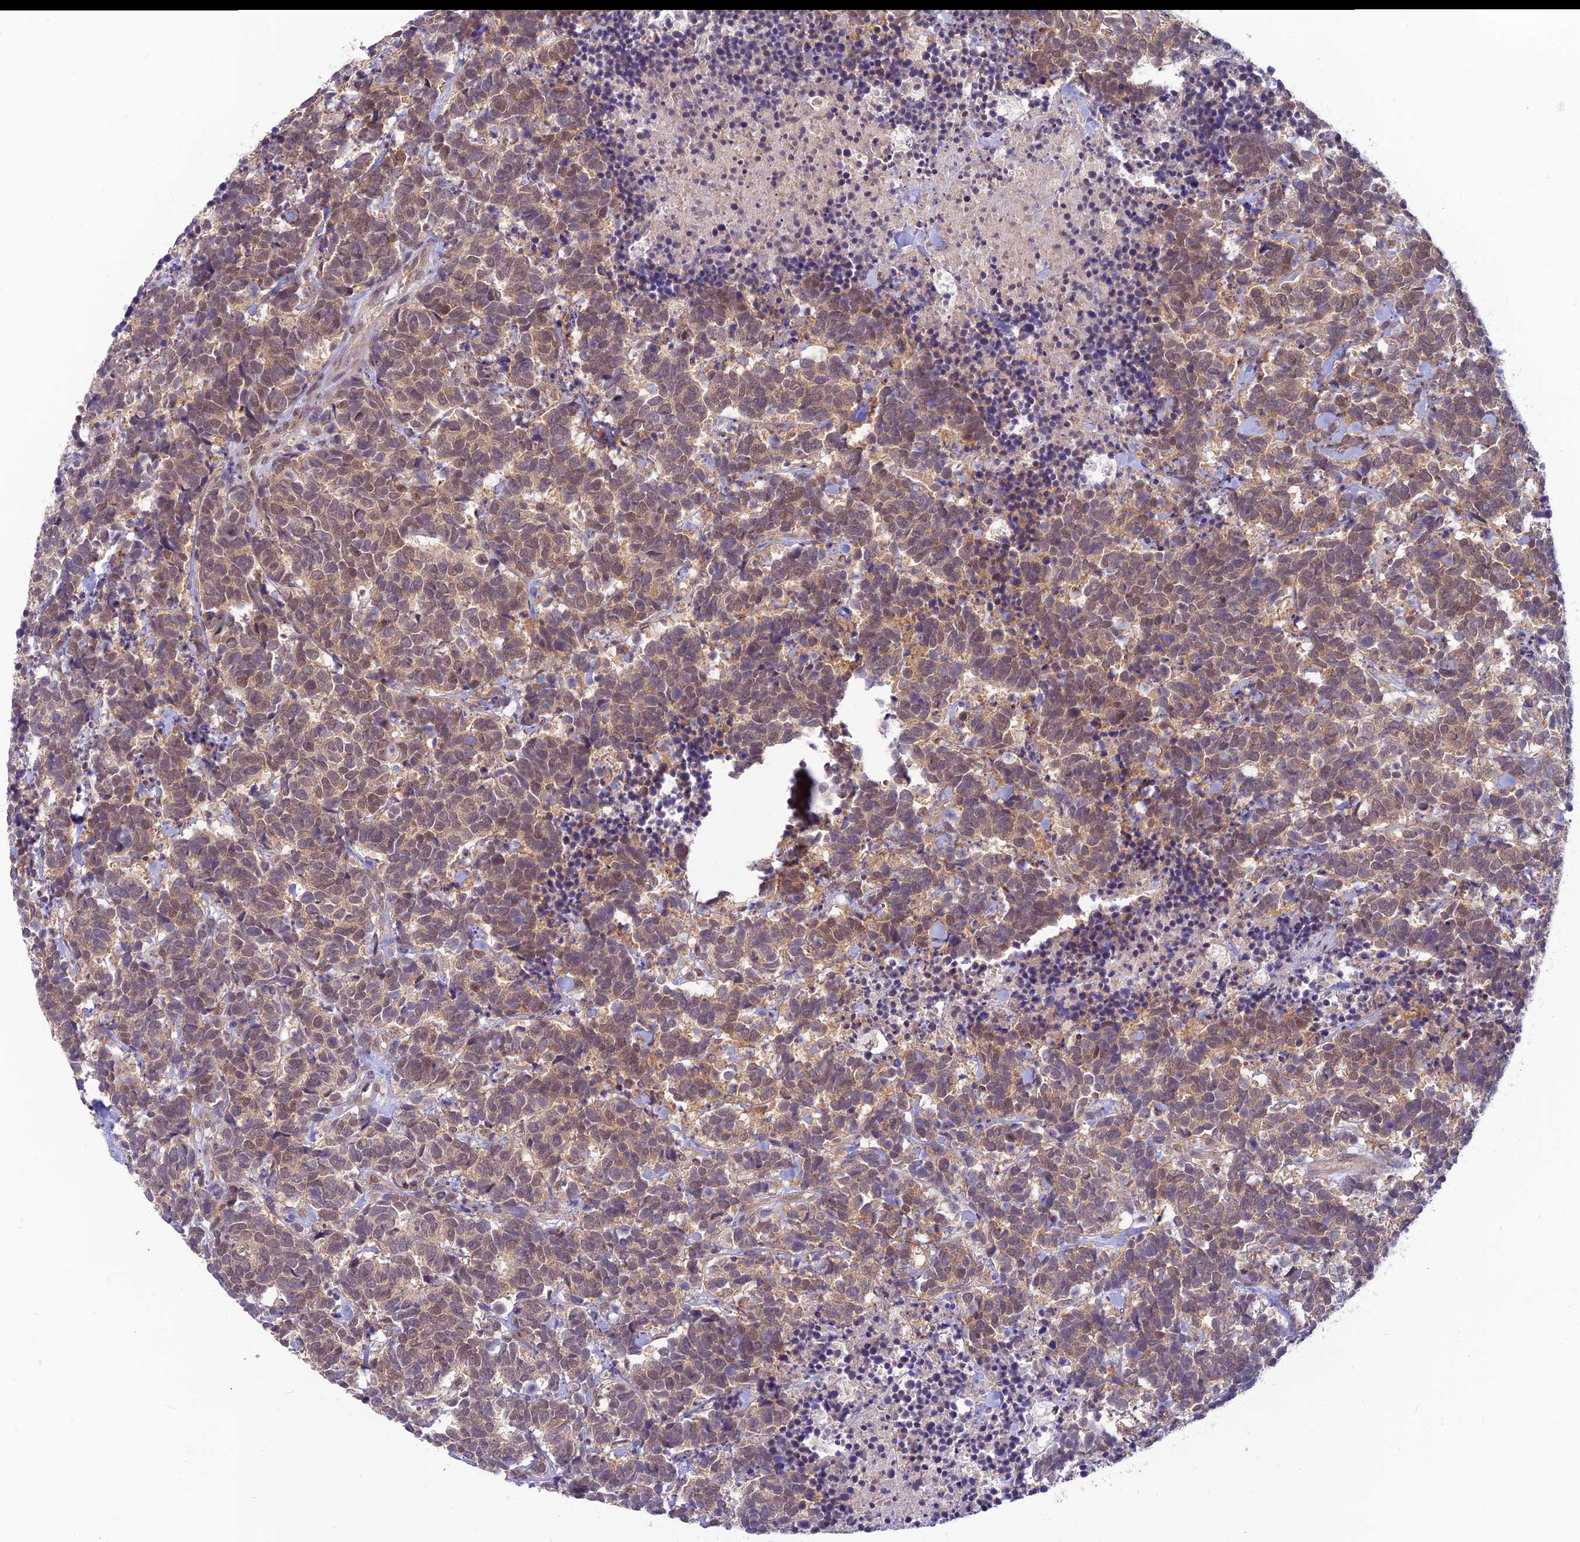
{"staining": {"intensity": "weak", "quantity": ">75%", "location": "cytoplasmic/membranous,nuclear"}, "tissue": "carcinoid", "cell_type": "Tumor cells", "image_type": "cancer", "snomed": [{"axis": "morphology", "description": "Carcinoma, NOS"}, {"axis": "morphology", "description": "Carcinoid, malignant, NOS"}, {"axis": "topography", "description": "Prostate"}], "caption": "Weak cytoplasmic/membranous and nuclear expression is present in approximately >75% of tumor cells in carcinoma. (brown staining indicates protein expression, while blue staining denotes nuclei).", "gene": "SKIC8", "patient": {"sex": "male", "age": 57}}